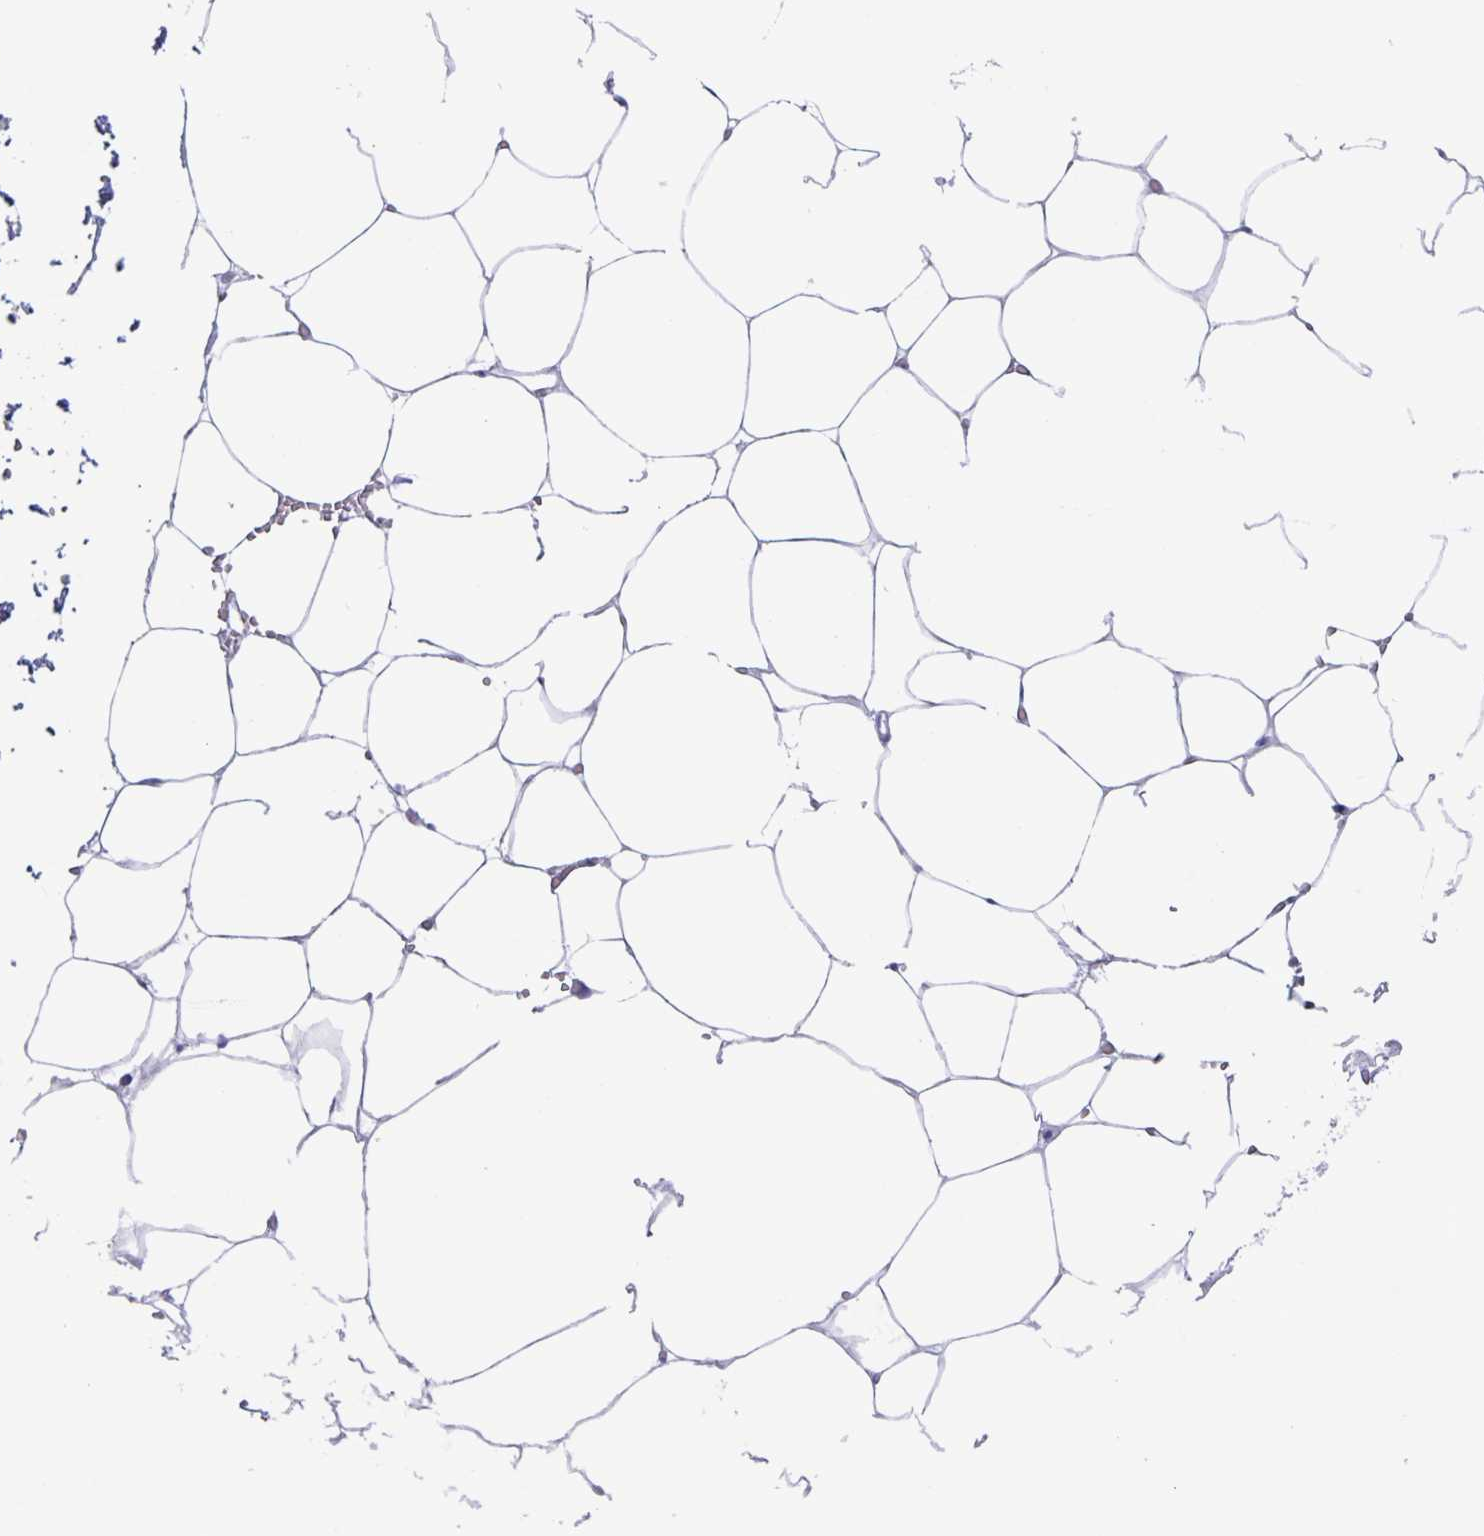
{"staining": {"intensity": "negative", "quantity": "none", "location": "none"}, "tissue": "adipose tissue", "cell_type": "Adipocytes", "image_type": "normal", "snomed": [{"axis": "morphology", "description": "Normal tissue, NOS"}, {"axis": "topography", "description": "Adipose tissue"}, {"axis": "topography", "description": "Vascular tissue"}, {"axis": "topography", "description": "Rectum"}, {"axis": "topography", "description": "Peripheral nerve tissue"}], "caption": "Adipocytes are negative for protein expression in normal human adipose tissue. (DAB immunohistochemistry with hematoxylin counter stain).", "gene": "C12orf56", "patient": {"sex": "female", "age": 69}}